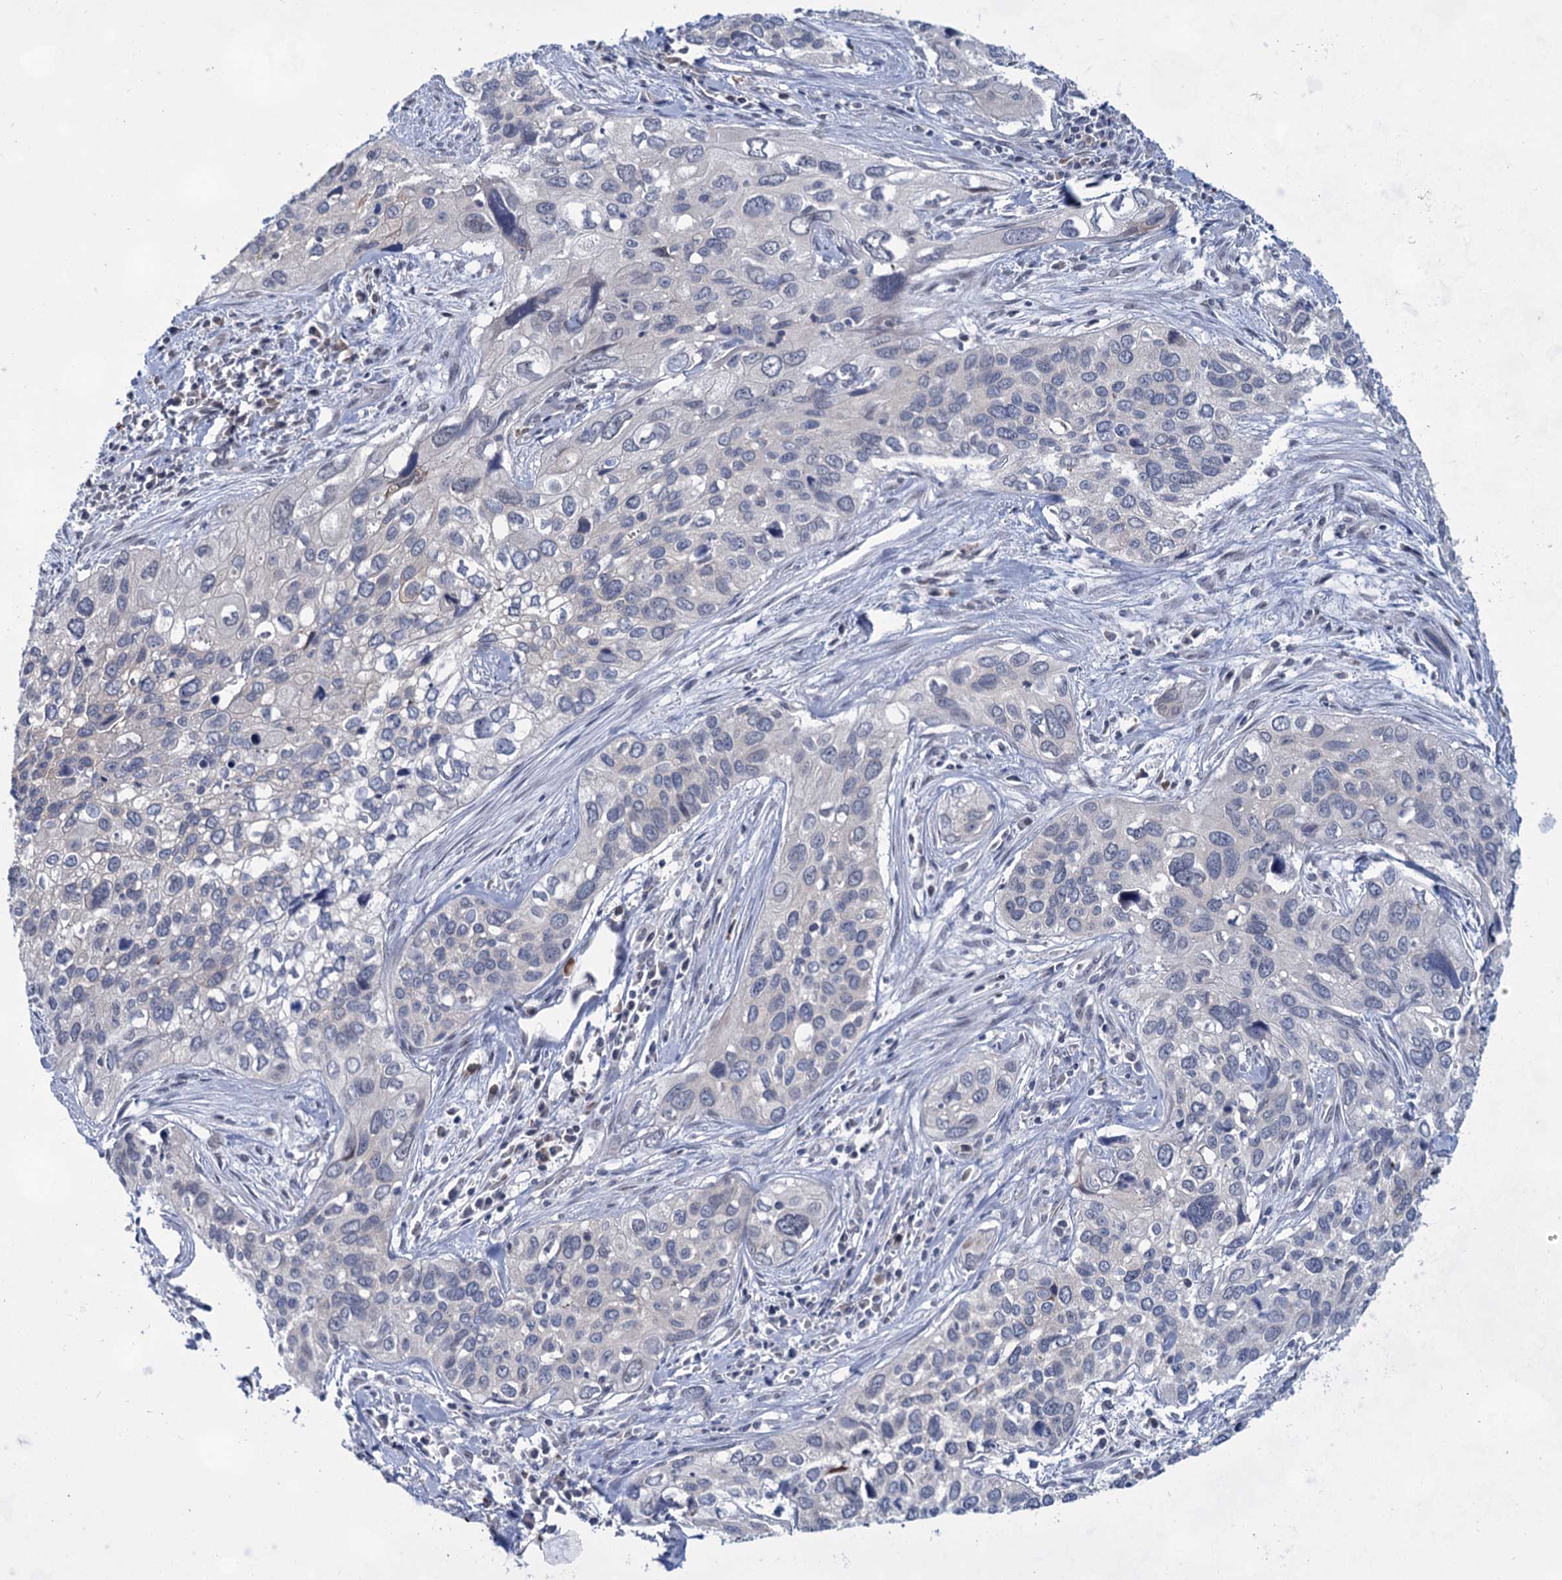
{"staining": {"intensity": "negative", "quantity": "none", "location": "none"}, "tissue": "cervical cancer", "cell_type": "Tumor cells", "image_type": "cancer", "snomed": [{"axis": "morphology", "description": "Squamous cell carcinoma, NOS"}, {"axis": "topography", "description": "Cervix"}], "caption": "IHC histopathology image of squamous cell carcinoma (cervical) stained for a protein (brown), which reveals no expression in tumor cells.", "gene": "TTC17", "patient": {"sex": "female", "age": 55}}